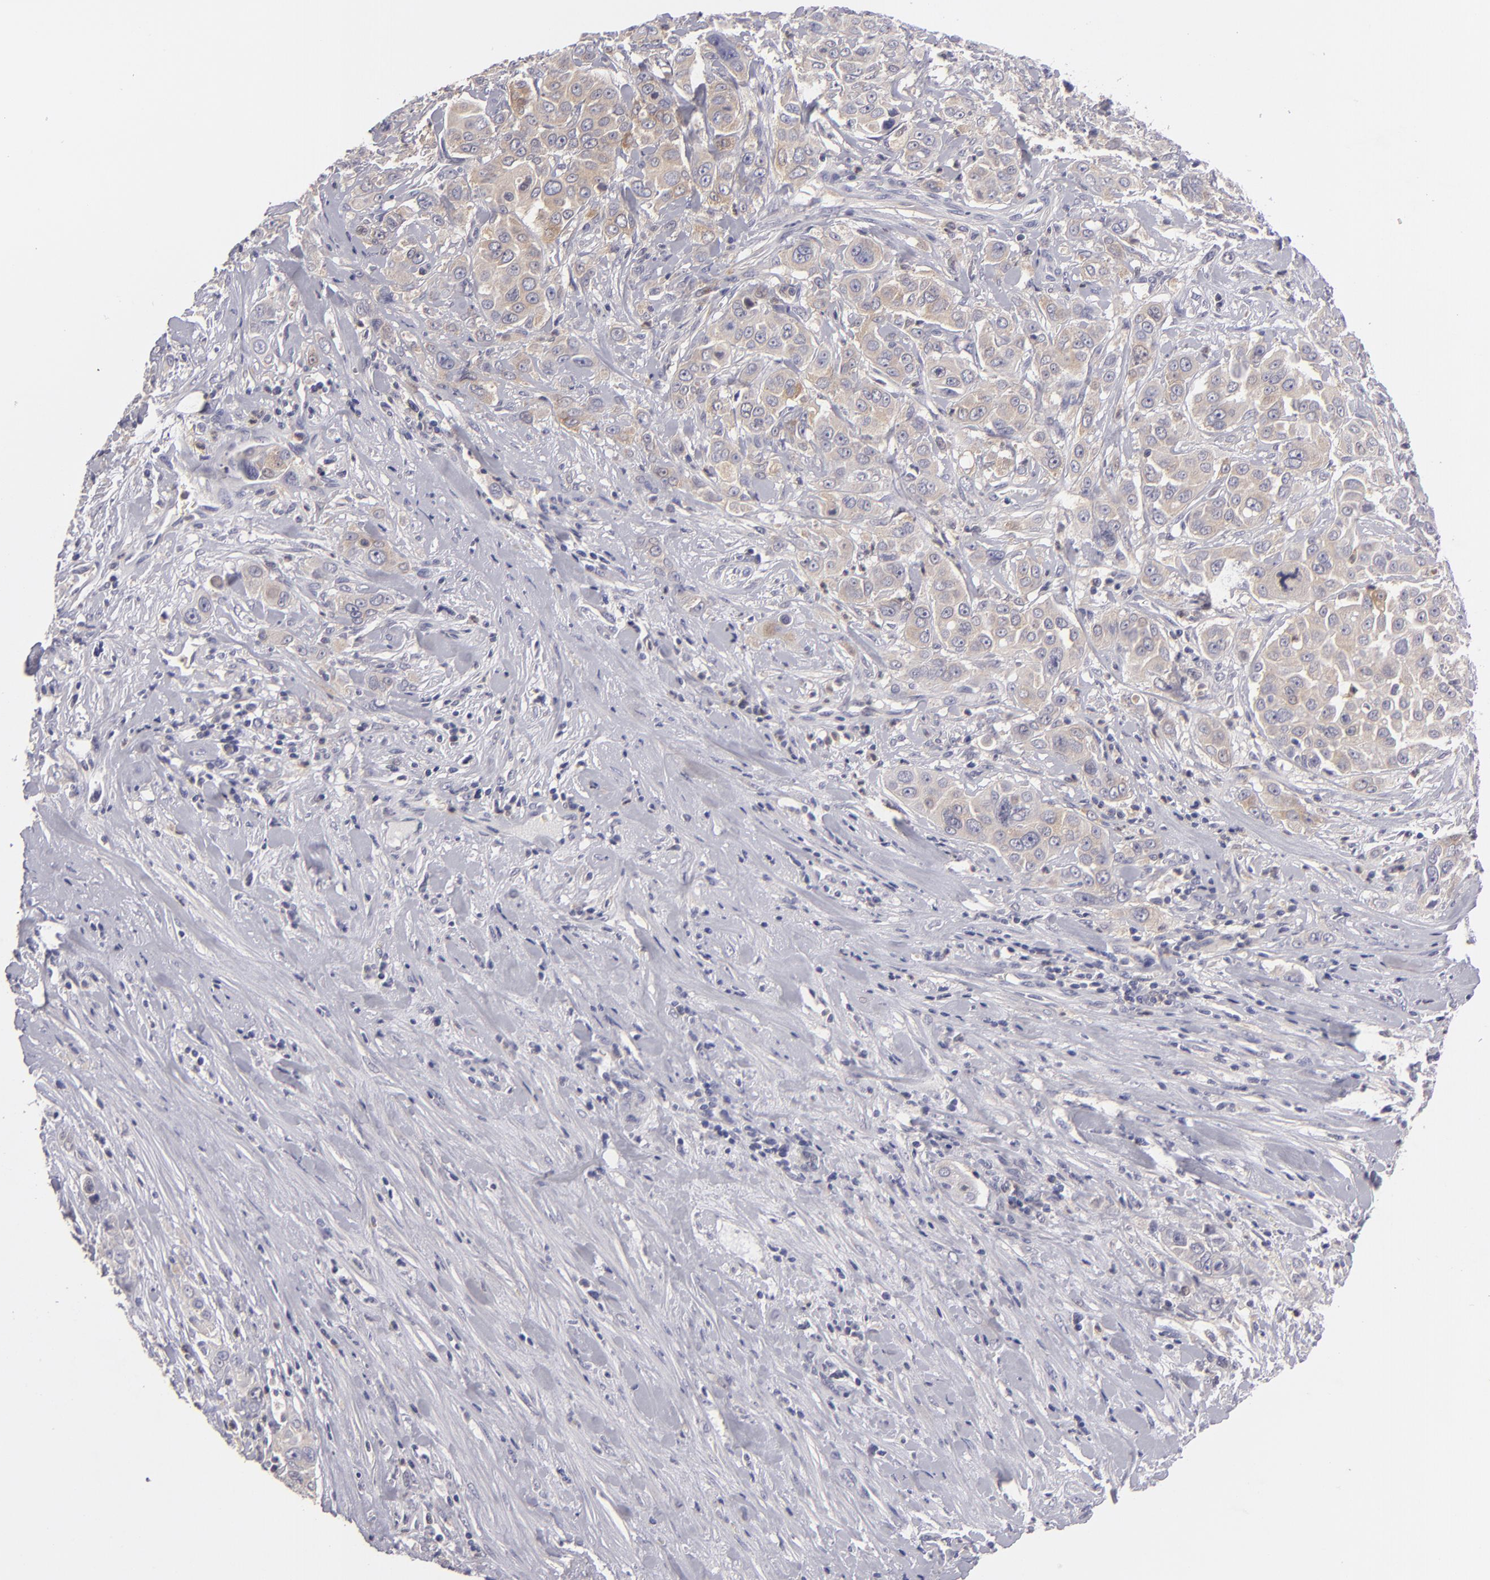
{"staining": {"intensity": "weak", "quantity": ">75%", "location": "cytoplasmic/membranous"}, "tissue": "pancreatic cancer", "cell_type": "Tumor cells", "image_type": "cancer", "snomed": [{"axis": "morphology", "description": "Adenocarcinoma, NOS"}, {"axis": "topography", "description": "Pancreas"}], "caption": "This is a micrograph of immunohistochemistry staining of pancreatic adenocarcinoma, which shows weak staining in the cytoplasmic/membranous of tumor cells.", "gene": "MMP10", "patient": {"sex": "female", "age": 52}}